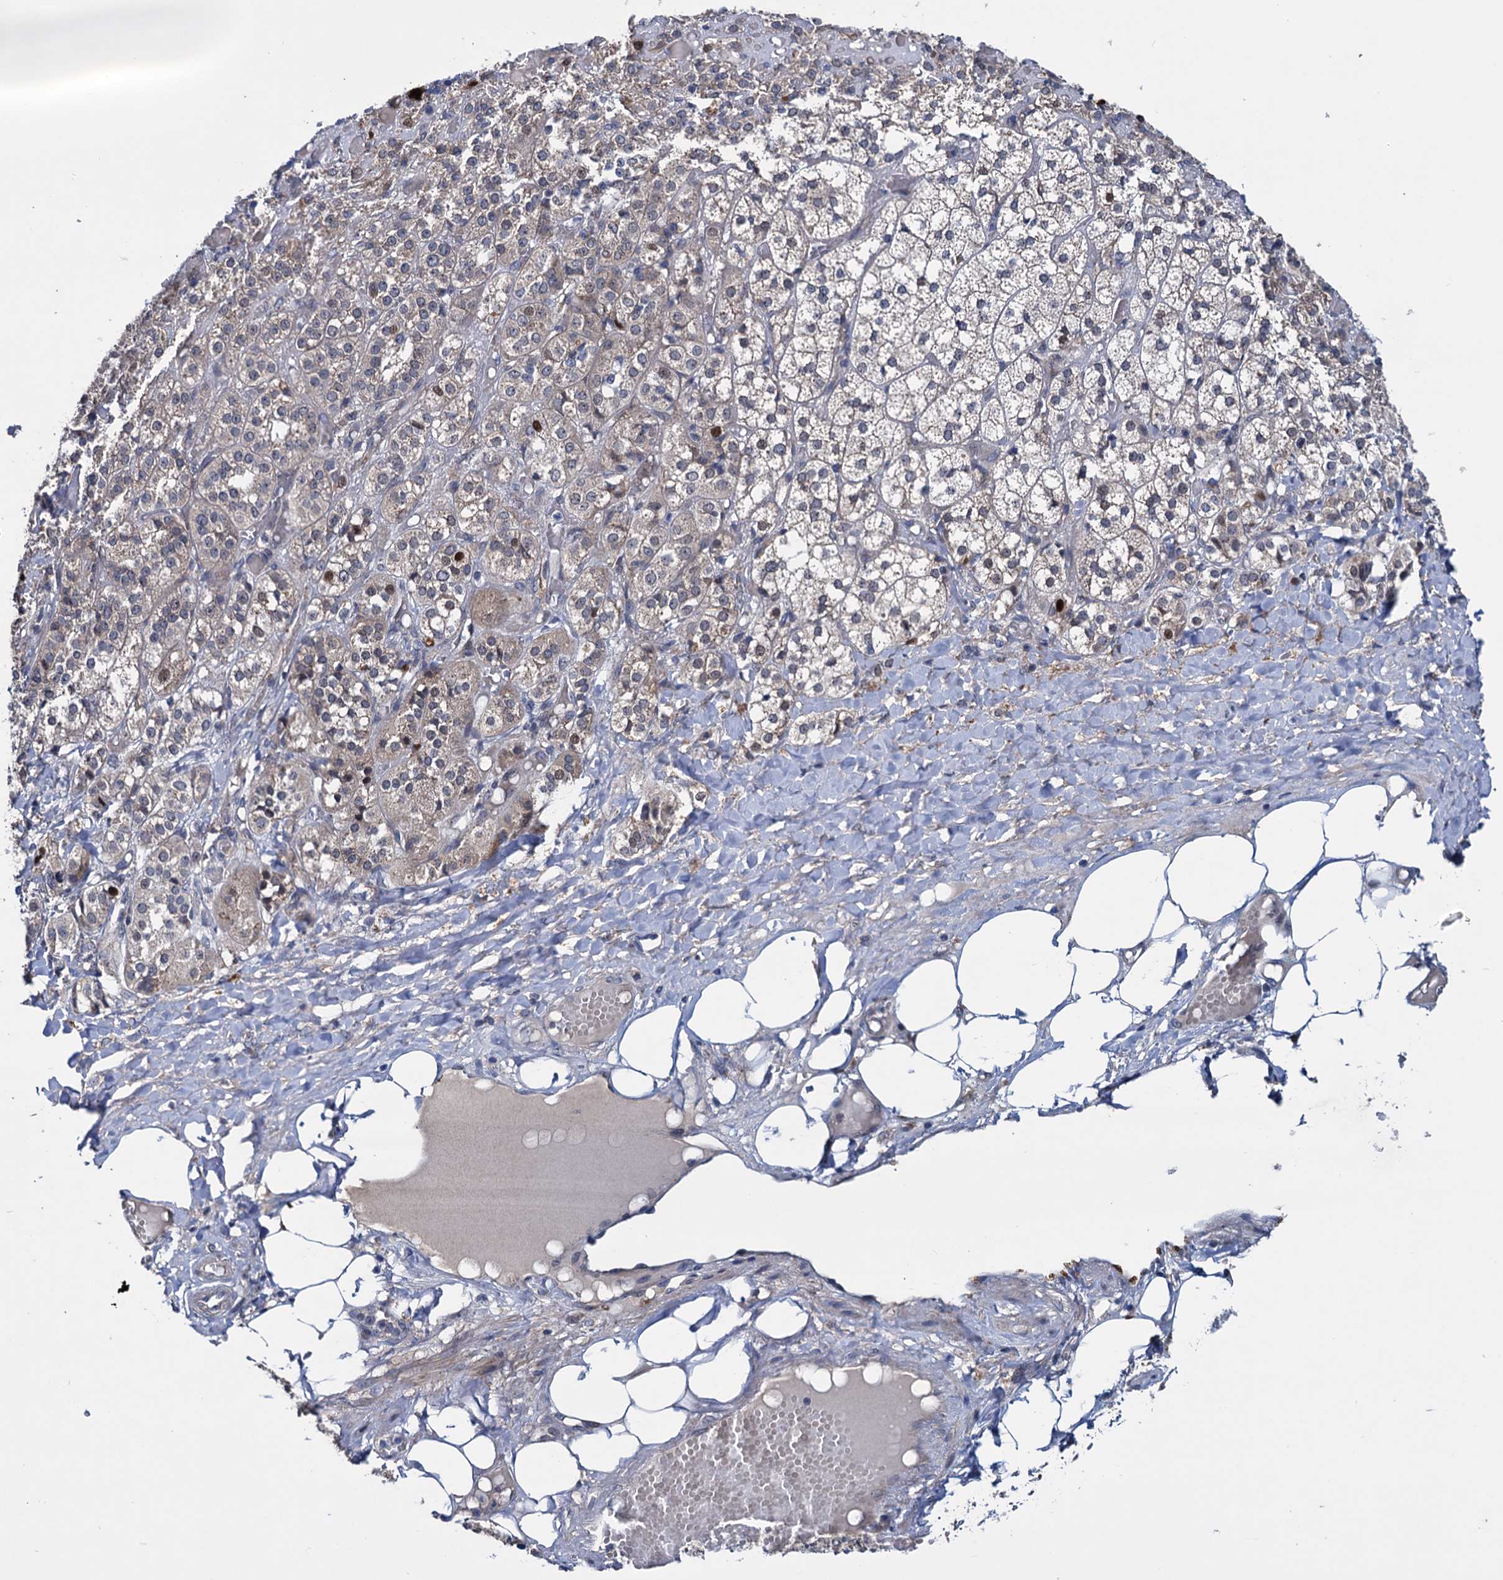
{"staining": {"intensity": "moderate", "quantity": "<25%", "location": "cytoplasmic/membranous"}, "tissue": "adrenal gland", "cell_type": "Glandular cells", "image_type": "normal", "snomed": [{"axis": "morphology", "description": "Normal tissue, NOS"}, {"axis": "topography", "description": "Adrenal gland"}], "caption": "High-power microscopy captured an immunohistochemistry (IHC) micrograph of benign adrenal gland, revealing moderate cytoplasmic/membranous staining in approximately <25% of glandular cells. Using DAB (brown) and hematoxylin (blue) stains, captured at high magnification using brightfield microscopy.", "gene": "EYA4", "patient": {"sex": "female", "age": 61}}